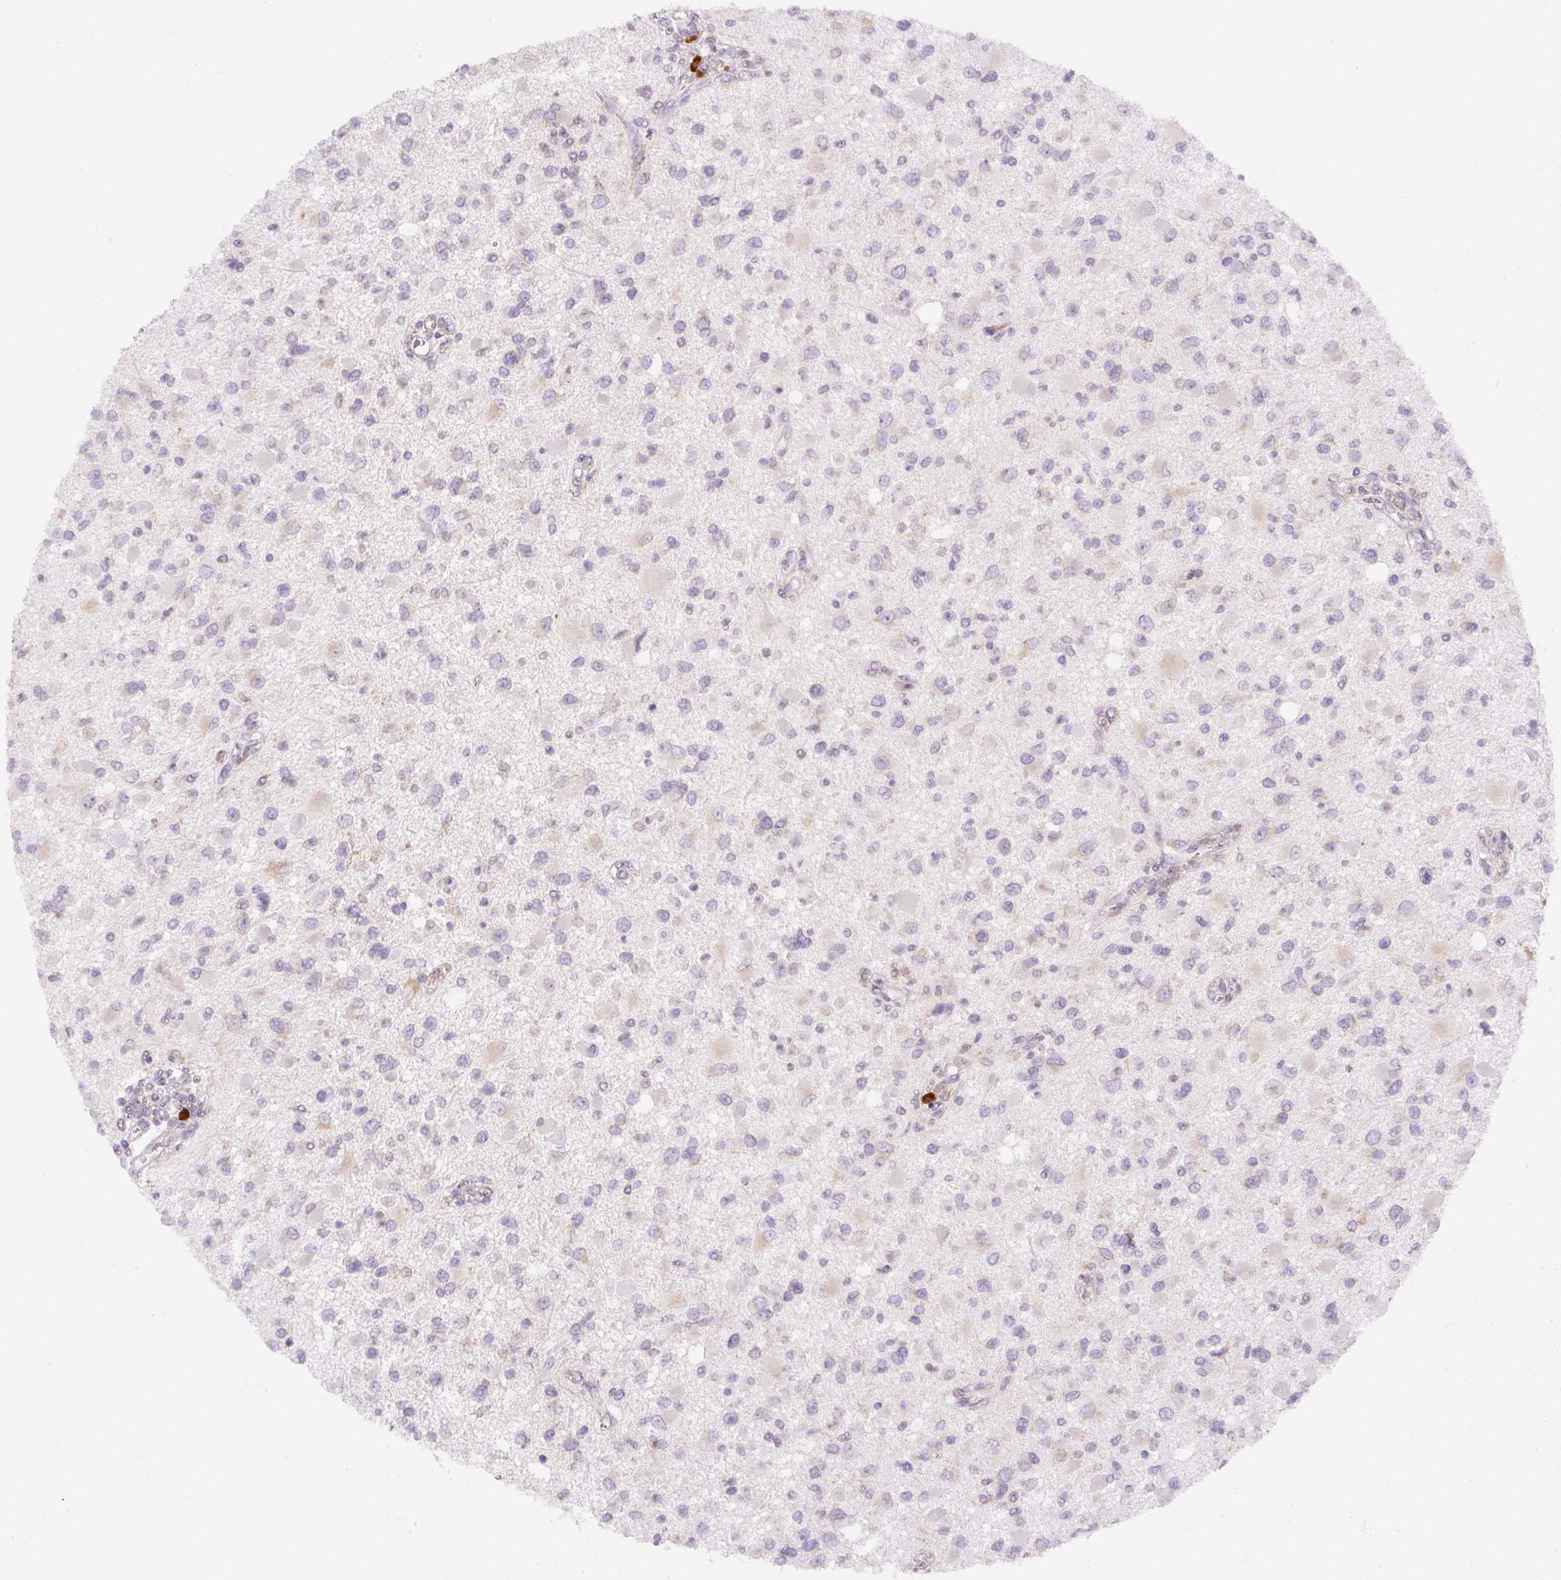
{"staining": {"intensity": "negative", "quantity": "none", "location": "none"}, "tissue": "glioma", "cell_type": "Tumor cells", "image_type": "cancer", "snomed": [{"axis": "morphology", "description": "Glioma, malignant, High grade"}, {"axis": "topography", "description": "Brain"}], "caption": "This is an IHC micrograph of human glioma. There is no positivity in tumor cells.", "gene": "DDOST", "patient": {"sex": "male", "age": 53}}